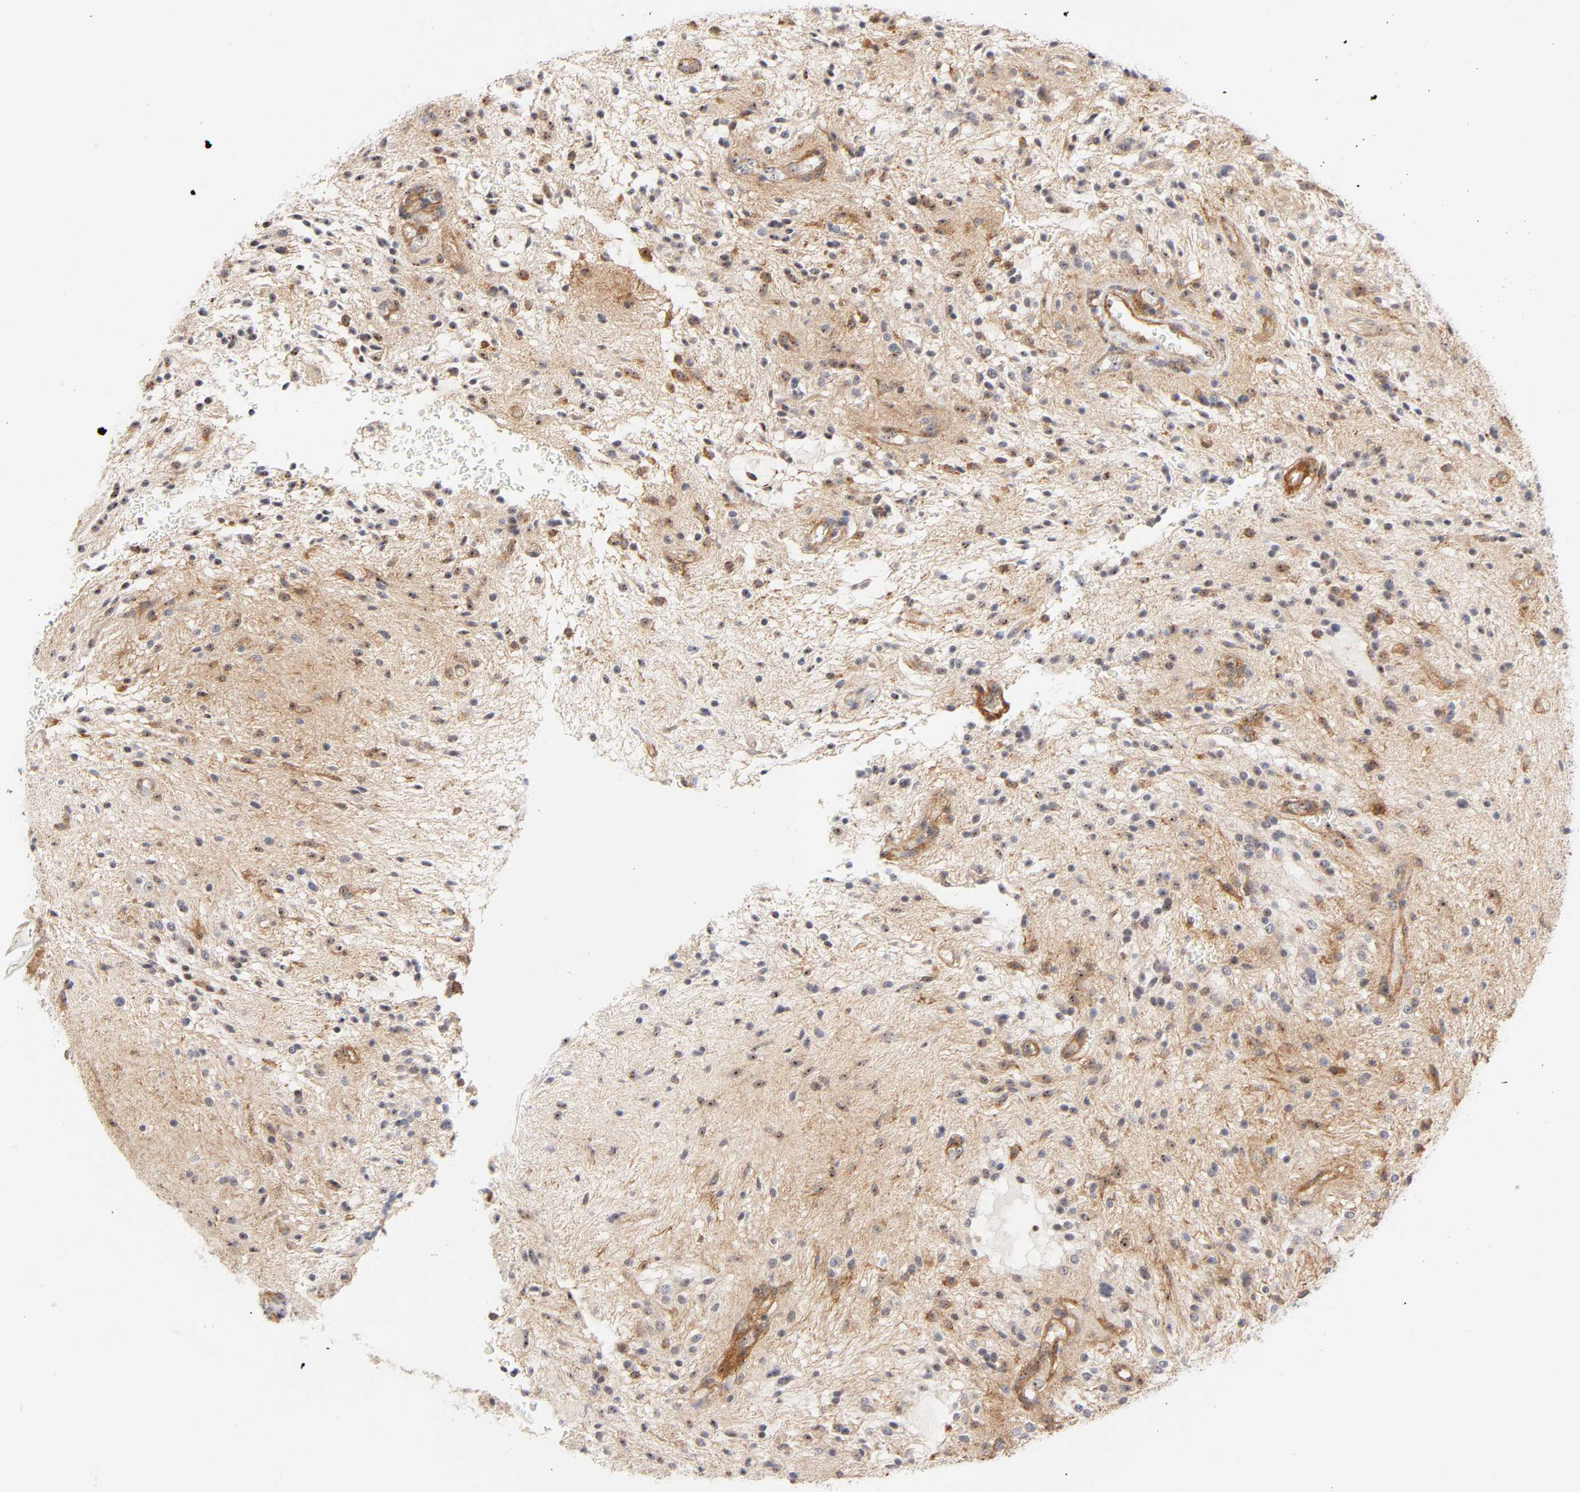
{"staining": {"intensity": "moderate", "quantity": ">75%", "location": "cytoplasmic/membranous,nuclear"}, "tissue": "glioma", "cell_type": "Tumor cells", "image_type": "cancer", "snomed": [{"axis": "morphology", "description": "Glioma, malignant, NOS"}, {"axis": "topography", "description": "Cerebellum"}], "caption": "Moderate cytoplasmic/membranous and nuclear expression is appreciated in about >75% of tumor cells in glioma. Immunohistochemistry stains the protein in brown and the nuclei are stained blue.", "gene": "PLD1", "patient": {"sex": "female", "age": 10}}